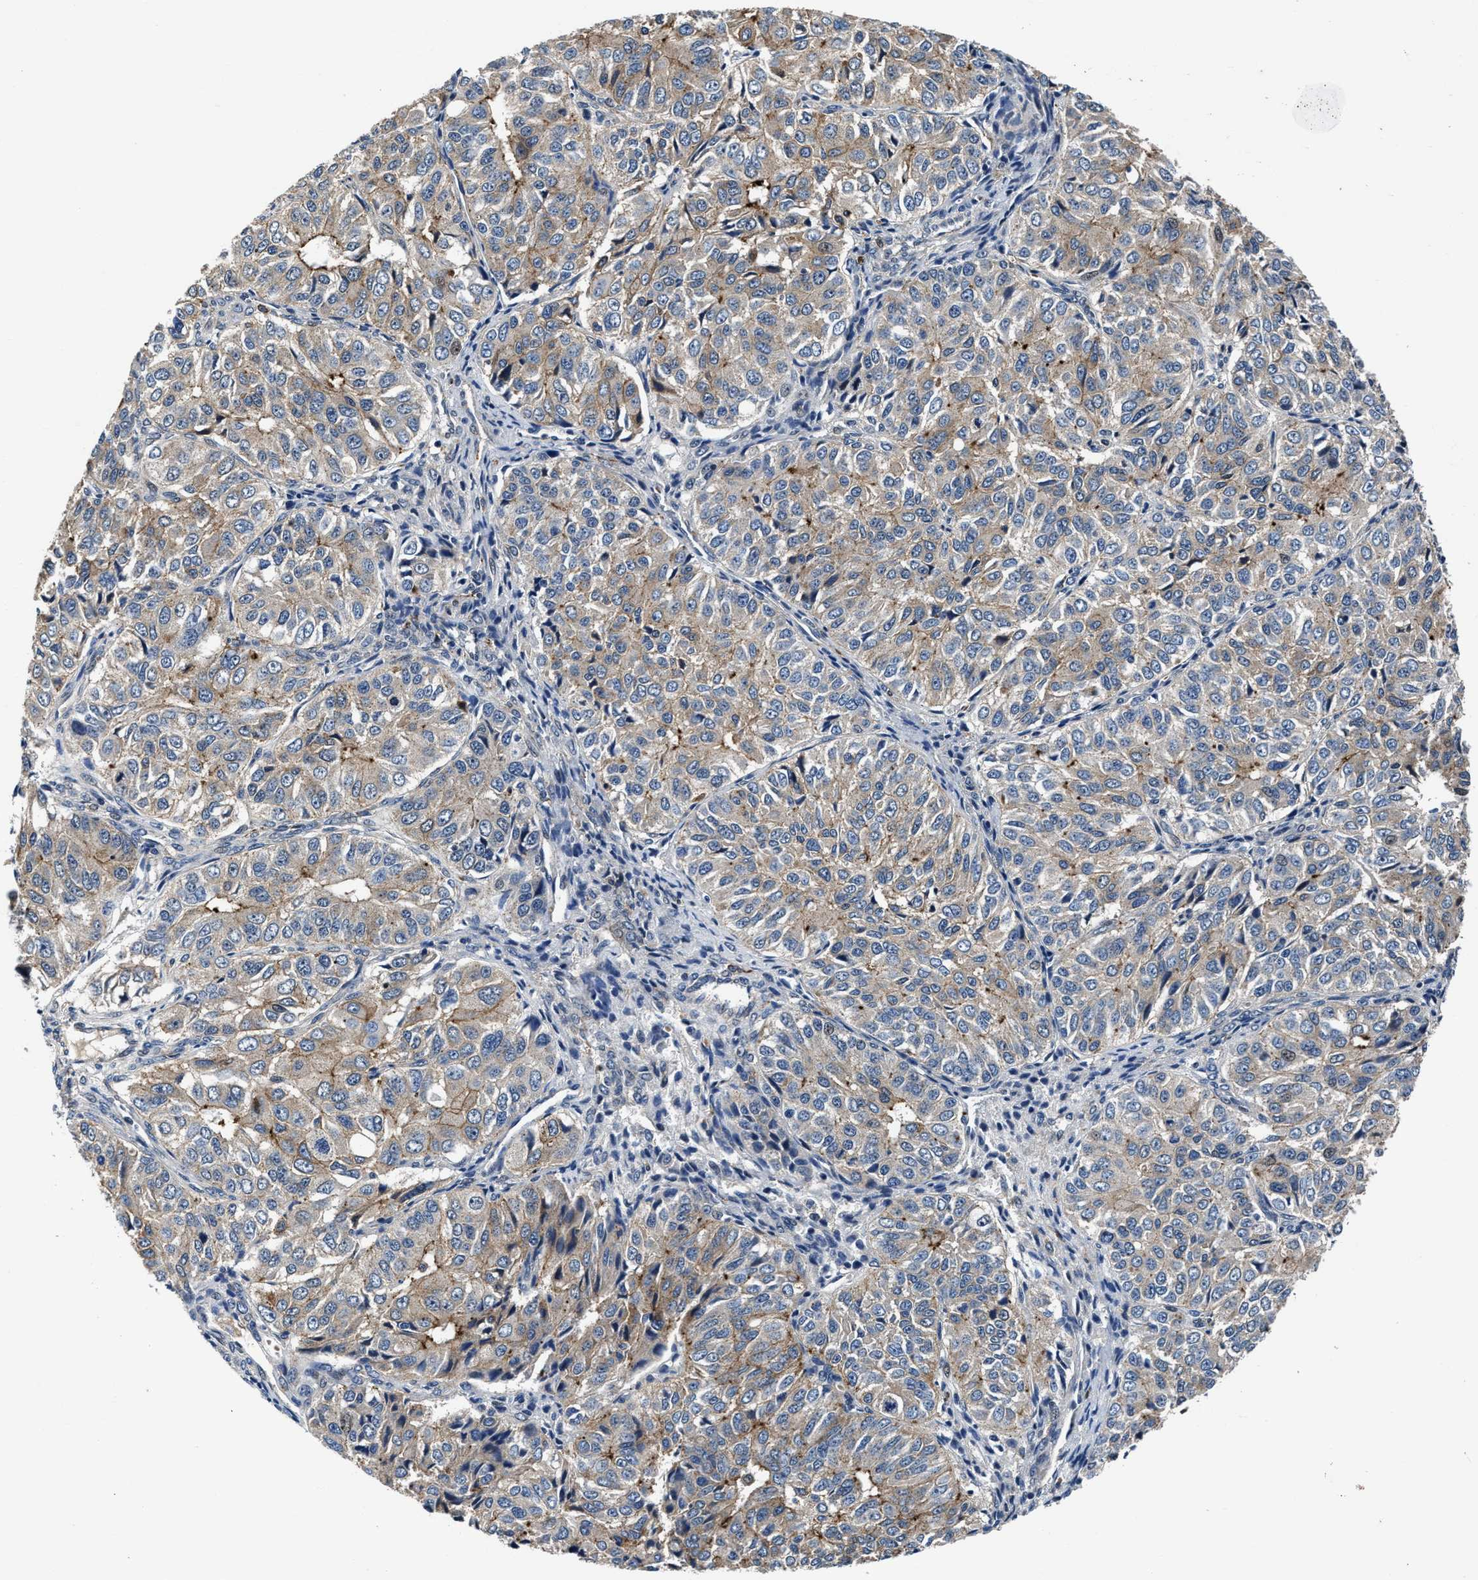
{"staining": {"intensity": "weak", "quantity": ">75%", "location": "cytoplasmic/membranous"}, "tissue": "ovarian cancer", "cell_type": "Tumor cells", "image_type": "cancer", "snomed": [{"axis": "morphology", "description": "Carcinoma, endometroid"}, {"axis": "topography", "description": "Ovary"}], "caption": "Ovarian cancer stained for a protein exhibits weak cytoplasmic/membranous positivity in tumor cells.", "gene": "C2orf66", "patient": {"sex": "female", "age": 51}}